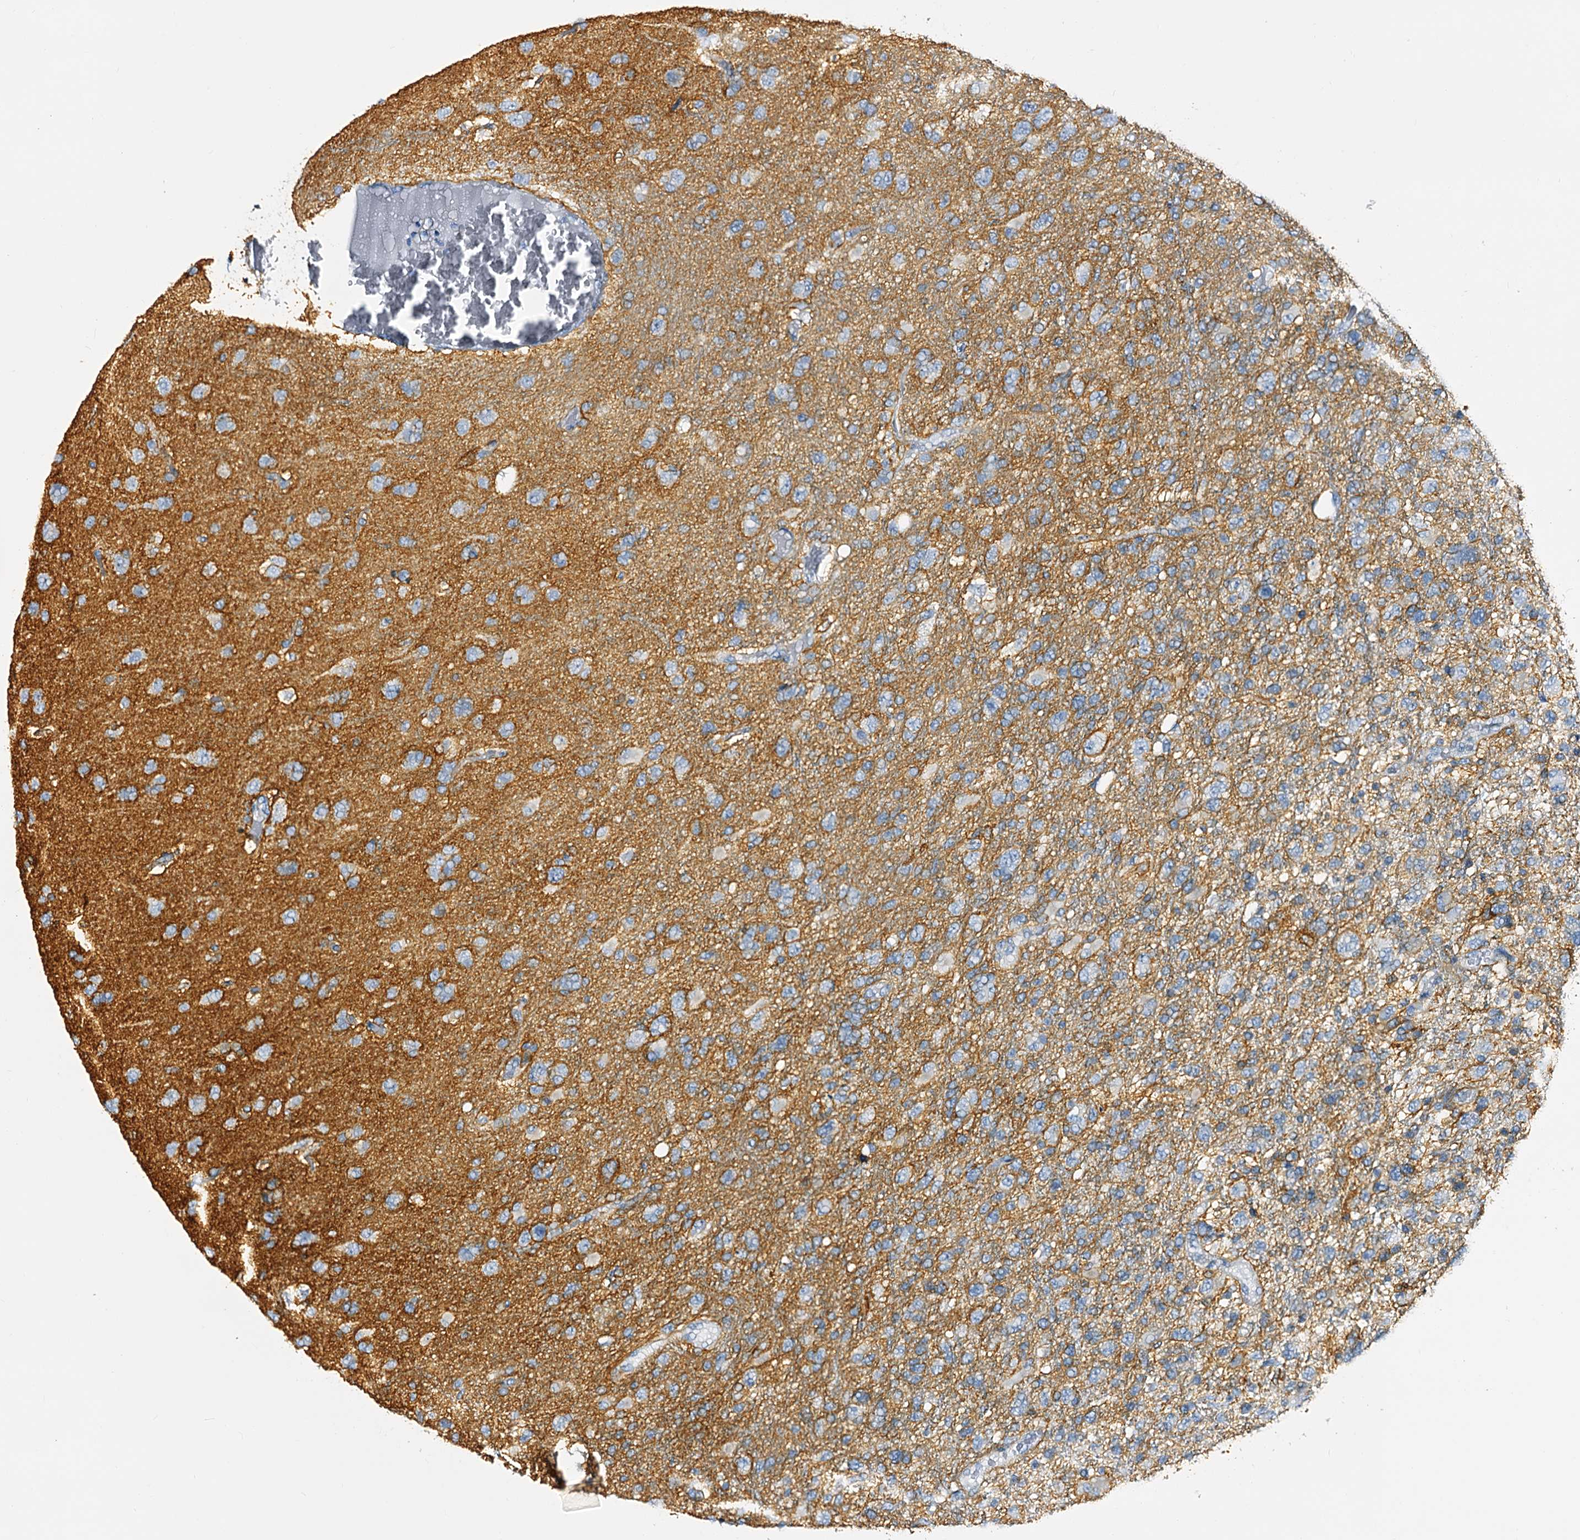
{"staining": {"intensity": "moderate", "quantity": "<25%", "location": "cytoplasmic/membranous"}, "tissue": "glioma", "cell_type": "Tumor cells", "image_type": "cancer", "snomed": [{"axis": "morphology", "description": "Glioma, malignant, High grade"}, {"axis": "topography", "description": "Brain"}], "caption": "Glioma stained for a protein reveals moderate cytoplasmic/membranous positivity in tumor cells. (Stains: DAB (3,3'-diaminobenzidine) in brown, nuclei in blue, Microscopy: brightfield microscopy at high magnification).", "gene": "SLC1A3", "patient": {"sex": "male", "age": 61}}